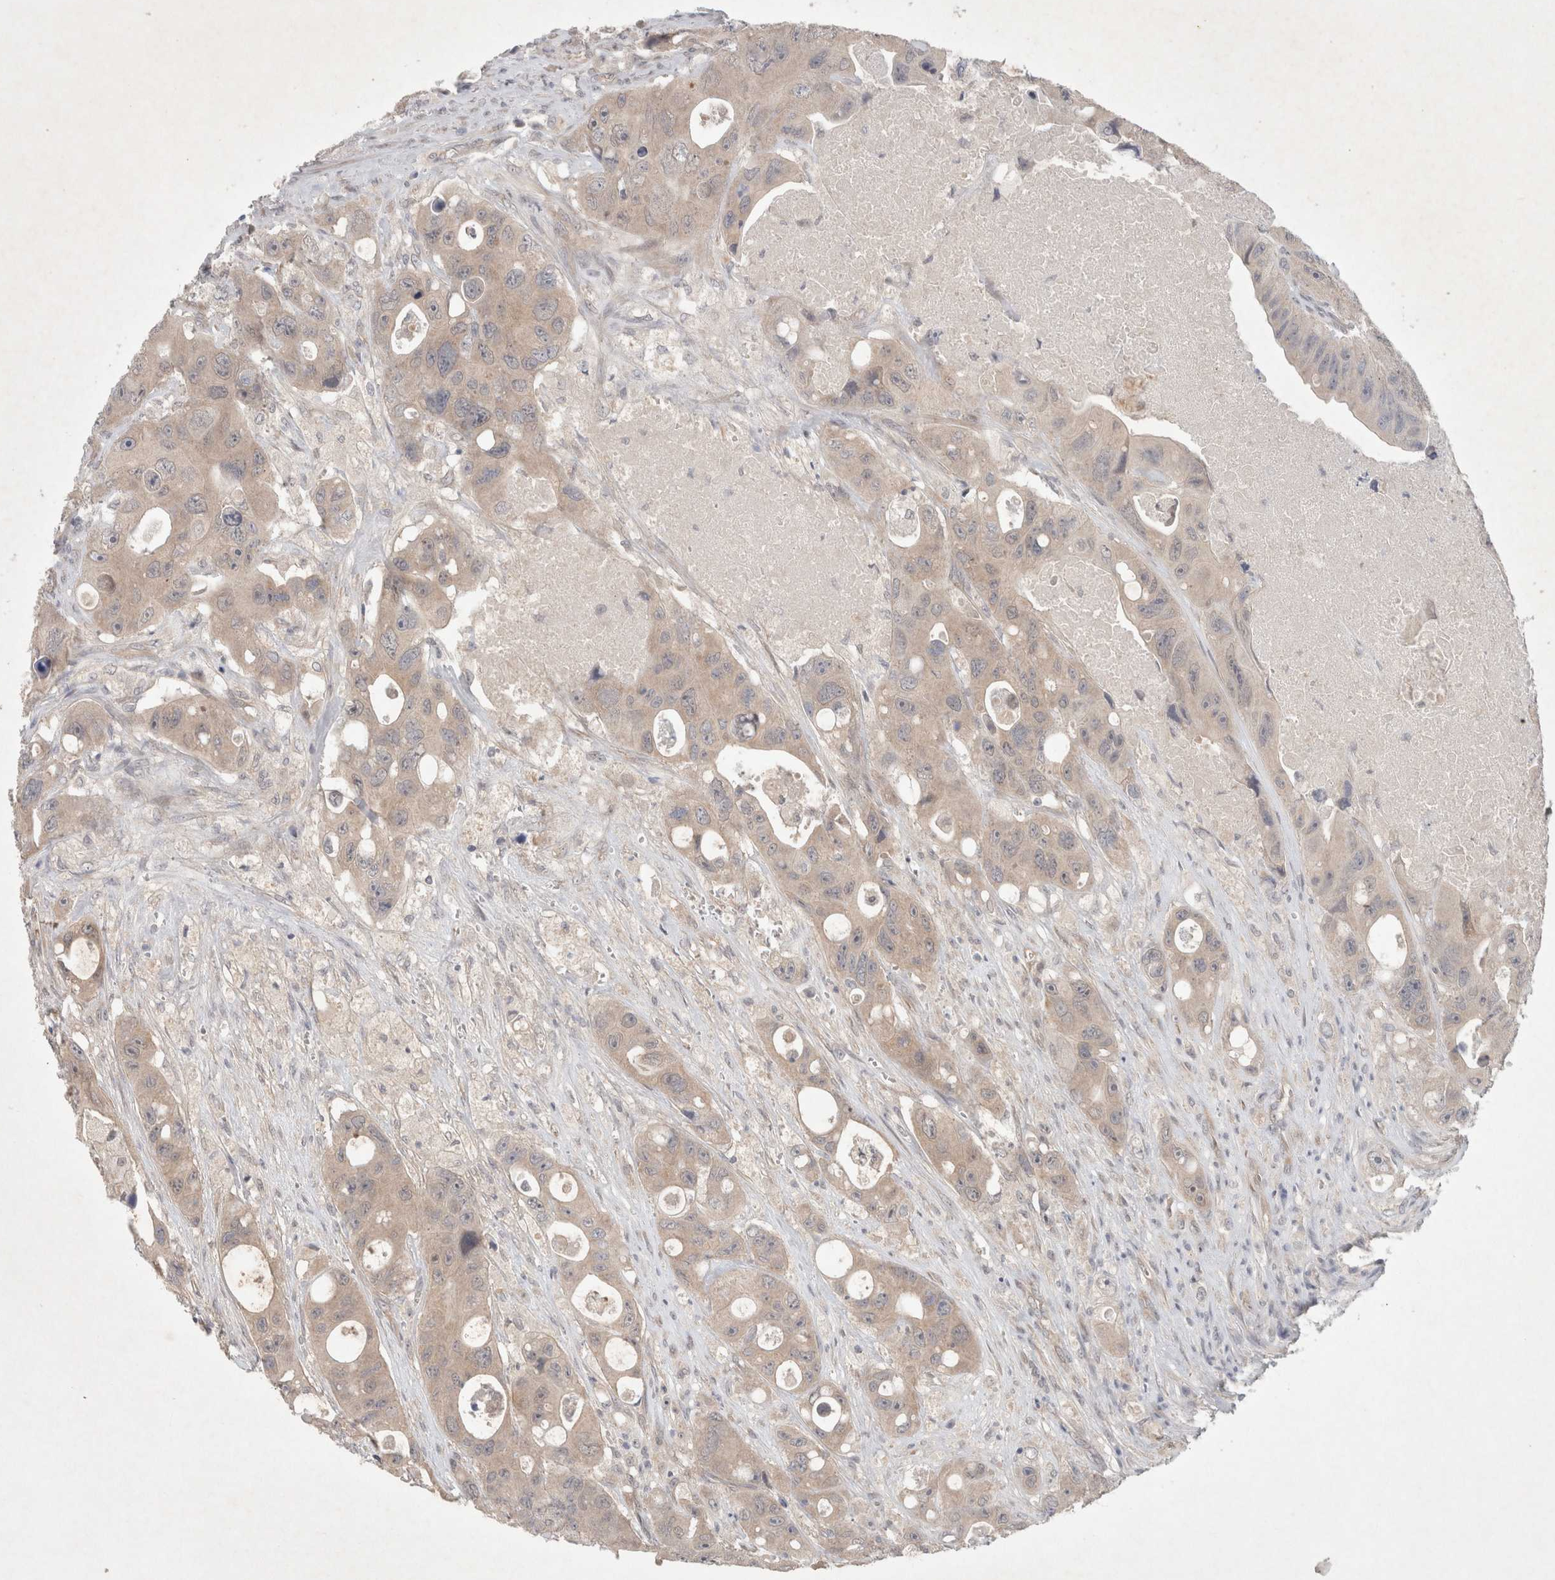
{"staining": {"intensity": "weak", "quantity": ">75%", "location": "cytoplasmic/membranous"}, "tissue": "colorectal cancer", "cell_type": "Tumor cells", "image_type": "cancer", "snomed": [{"axis": "morphology", "description": "Adenocarcinoma, NOS"}, {"axis": "topography", "description": "Colon"}], "caption": "The image exhibits a brown stain indicating the presence of a protein in the cytoplasmic/membranous of tumor cells in adenocarcinoma (colorectal).", "gene": "RASAL2", "patient": {"sex": "female", "age": 46}}